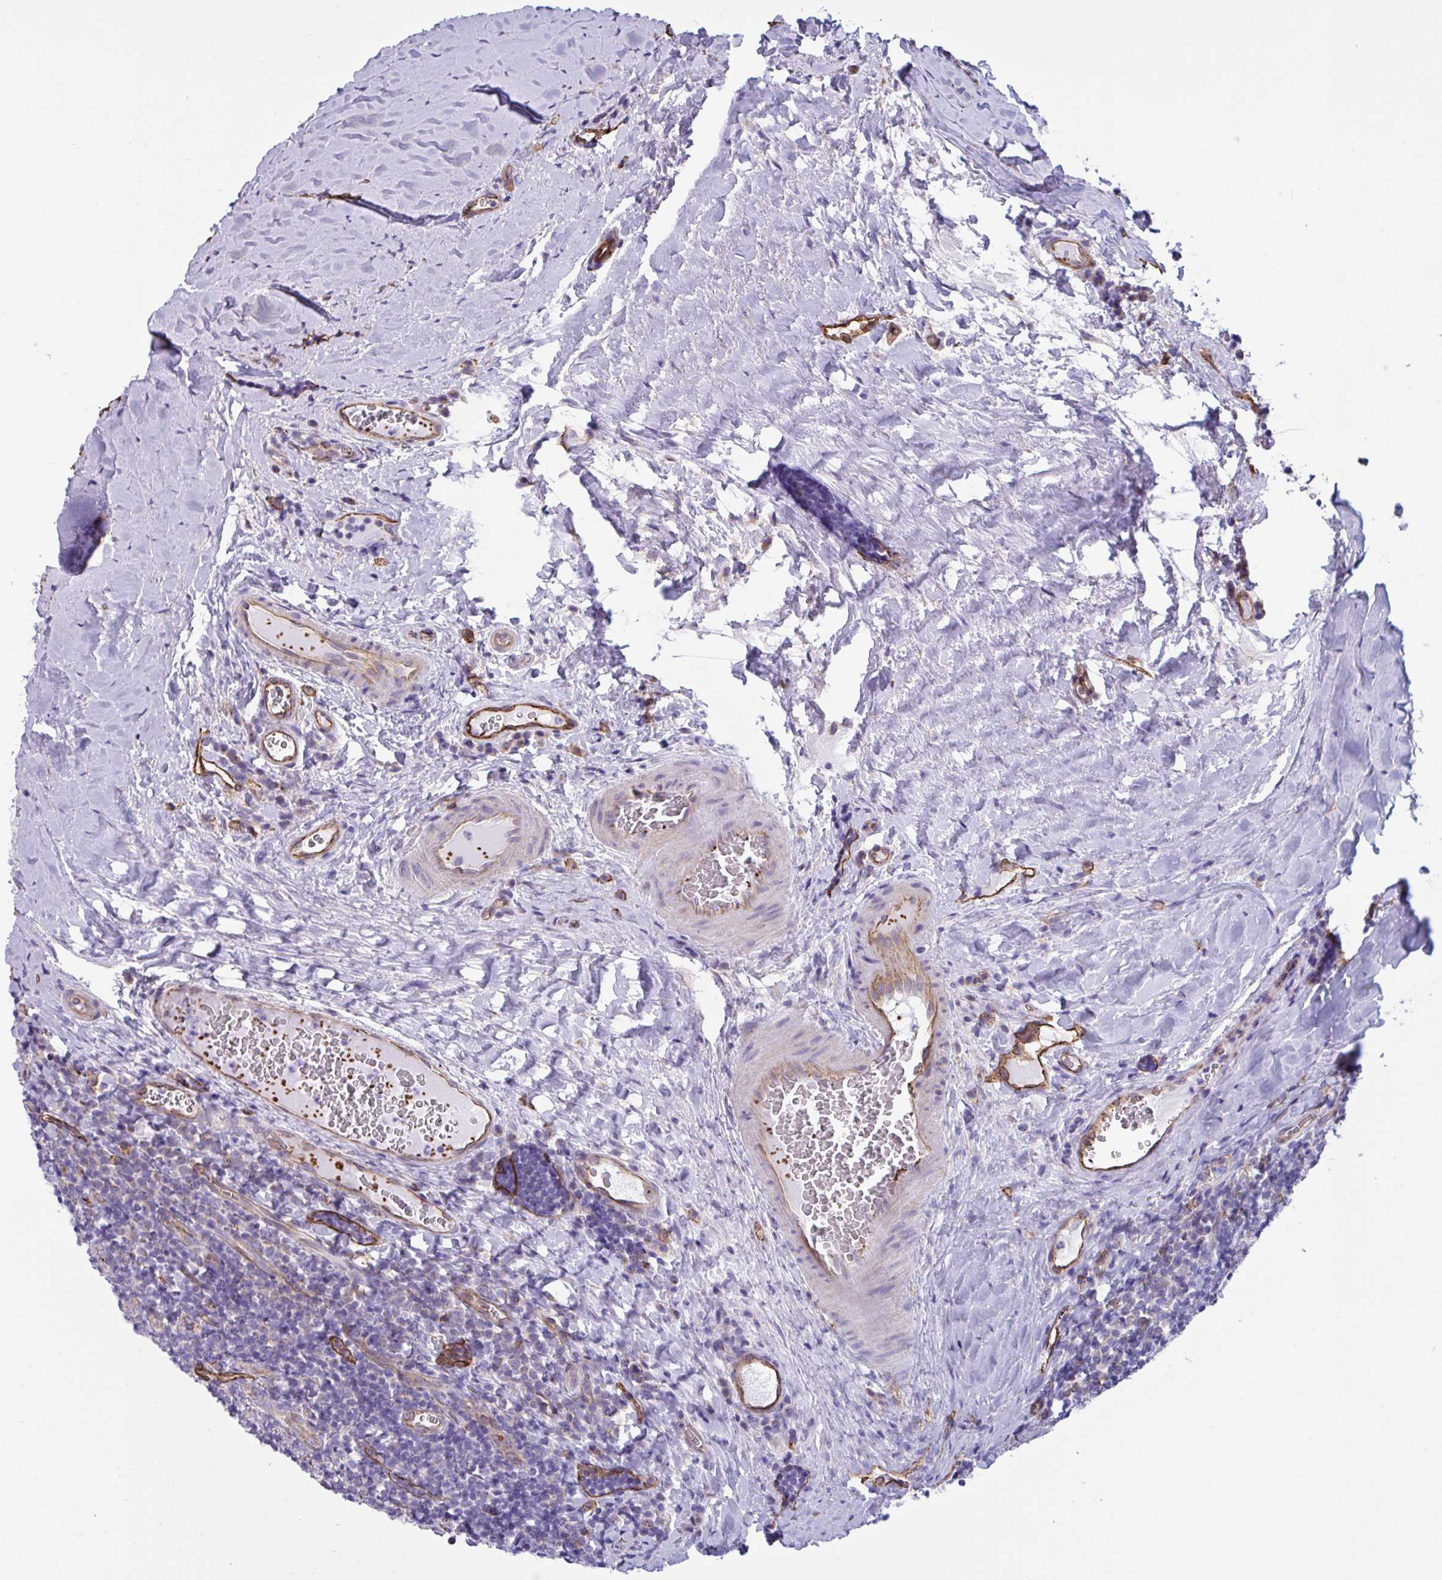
{"staining": {"intensity": "negative", "quantity": "none", "location": "none"}, "tissue": "tonsil", "cell_type": "Germinal center cells", "image_type": "normal", "snomed": [{"axis": "morphology", "description": "Normal tissue, NOS"}, {"axis": "morphology", "description": "Inflammation, NOS"}, {"axis": "topography", "description": "Tonsil"}], "caption": "High power microscopy micrograph of an immunohistochemistry (IHC) image of normal tonsil, revealing no significant expression in germinal center cells.", "gene": "RPL22L1", "patient": {"sex": "female", "age": 31}}